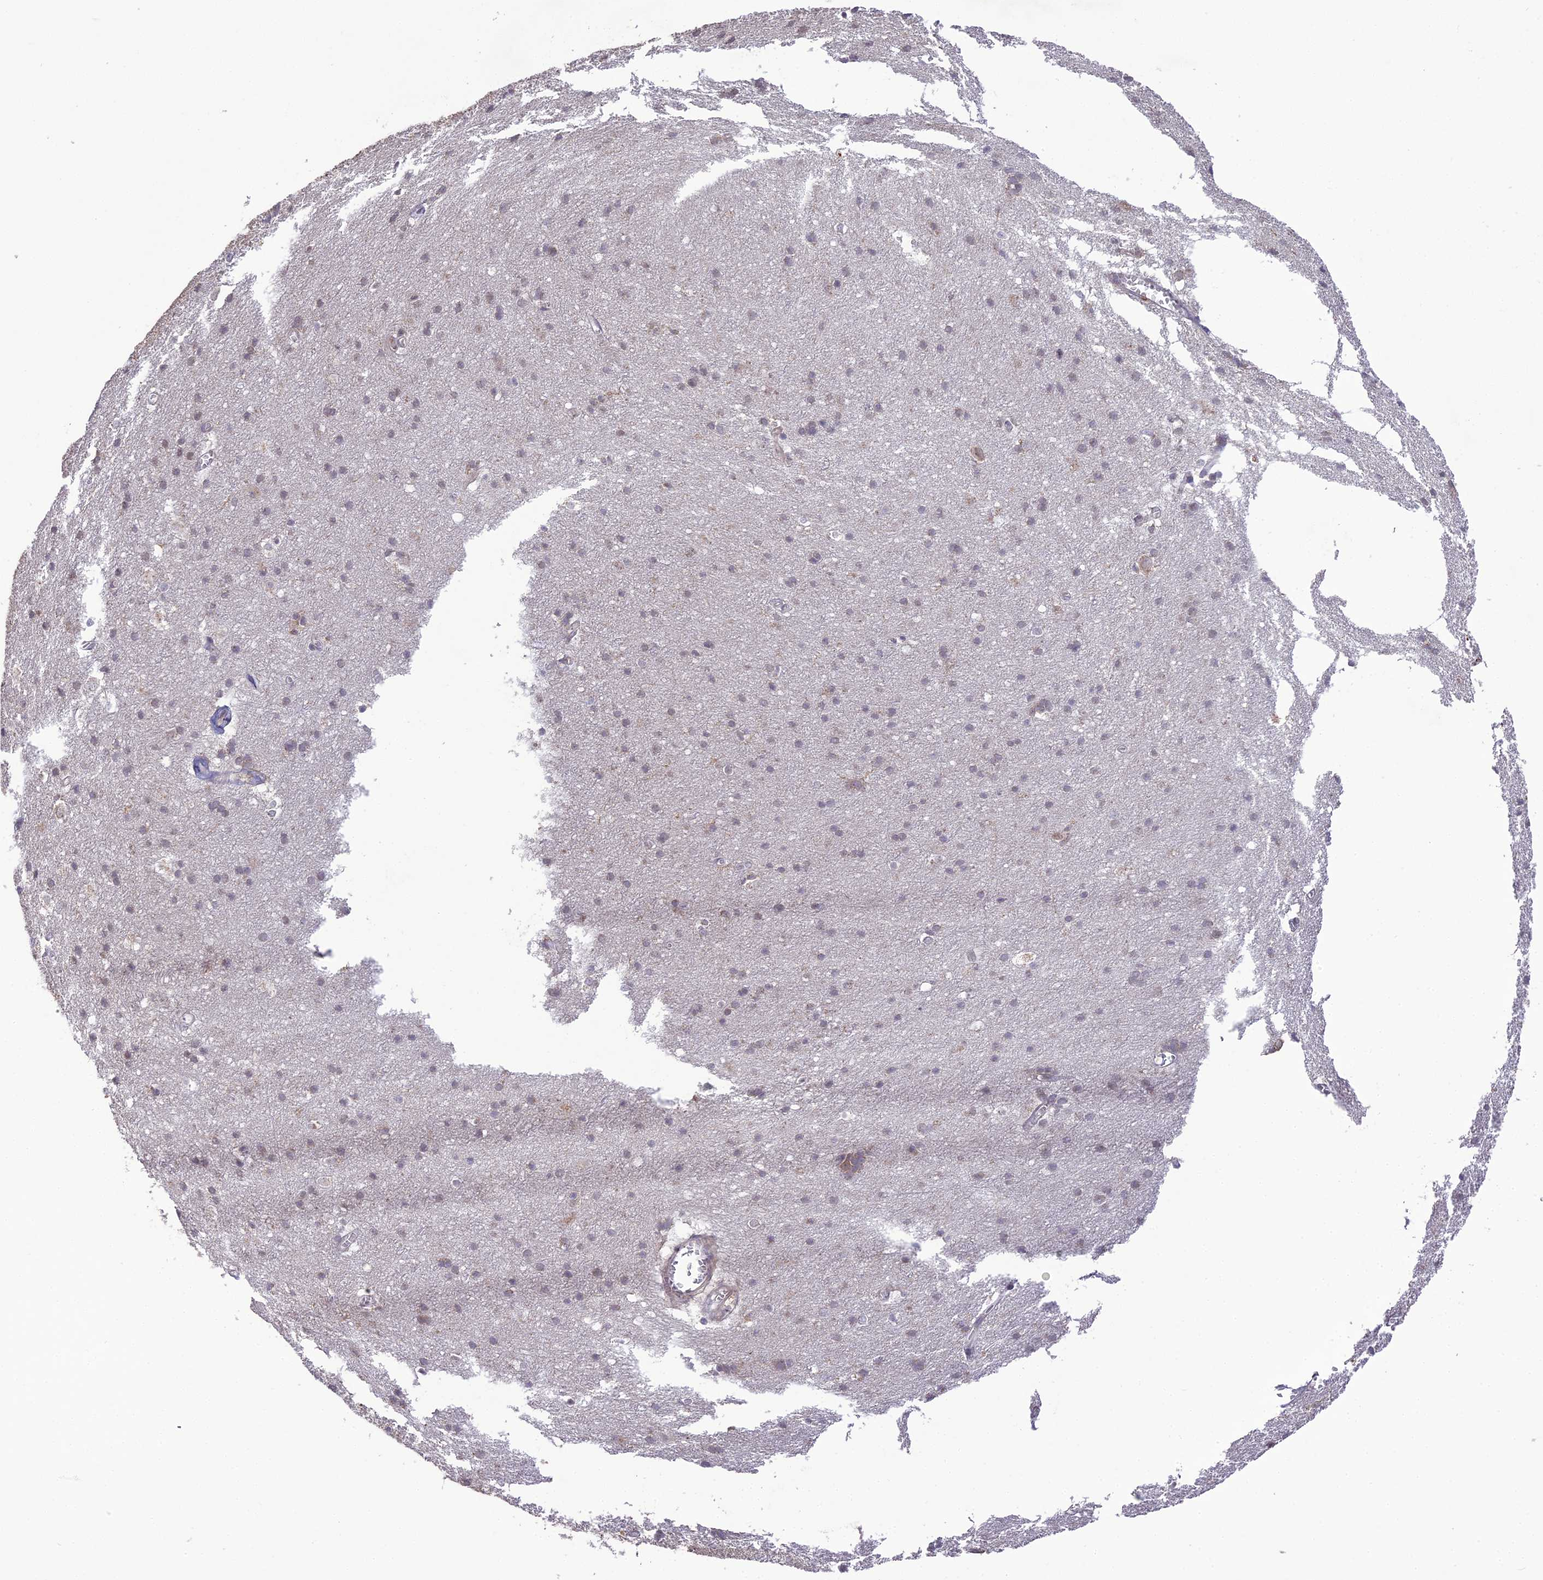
{"staining": {"intensity": "weak", "quantity": "25%-75%", "location": "cytoplasmic/membranous"}, "tissue": "cerebral cortex", "cell_type": "Endothelial cells", "image_type": "normal", "snomed": [{"axis": "morphology", "description": "Normal tissue, NOS"}, {"axis": "topography", "description": "Cerebral cortex"}], "caption": "Endothelial cells show weak cytoplasmic/membranous positivity in about 25%-75% of cells in benign cerebral cortex.", "gene": "ERG28", "patient": {"sex": "male", "age": 54}}